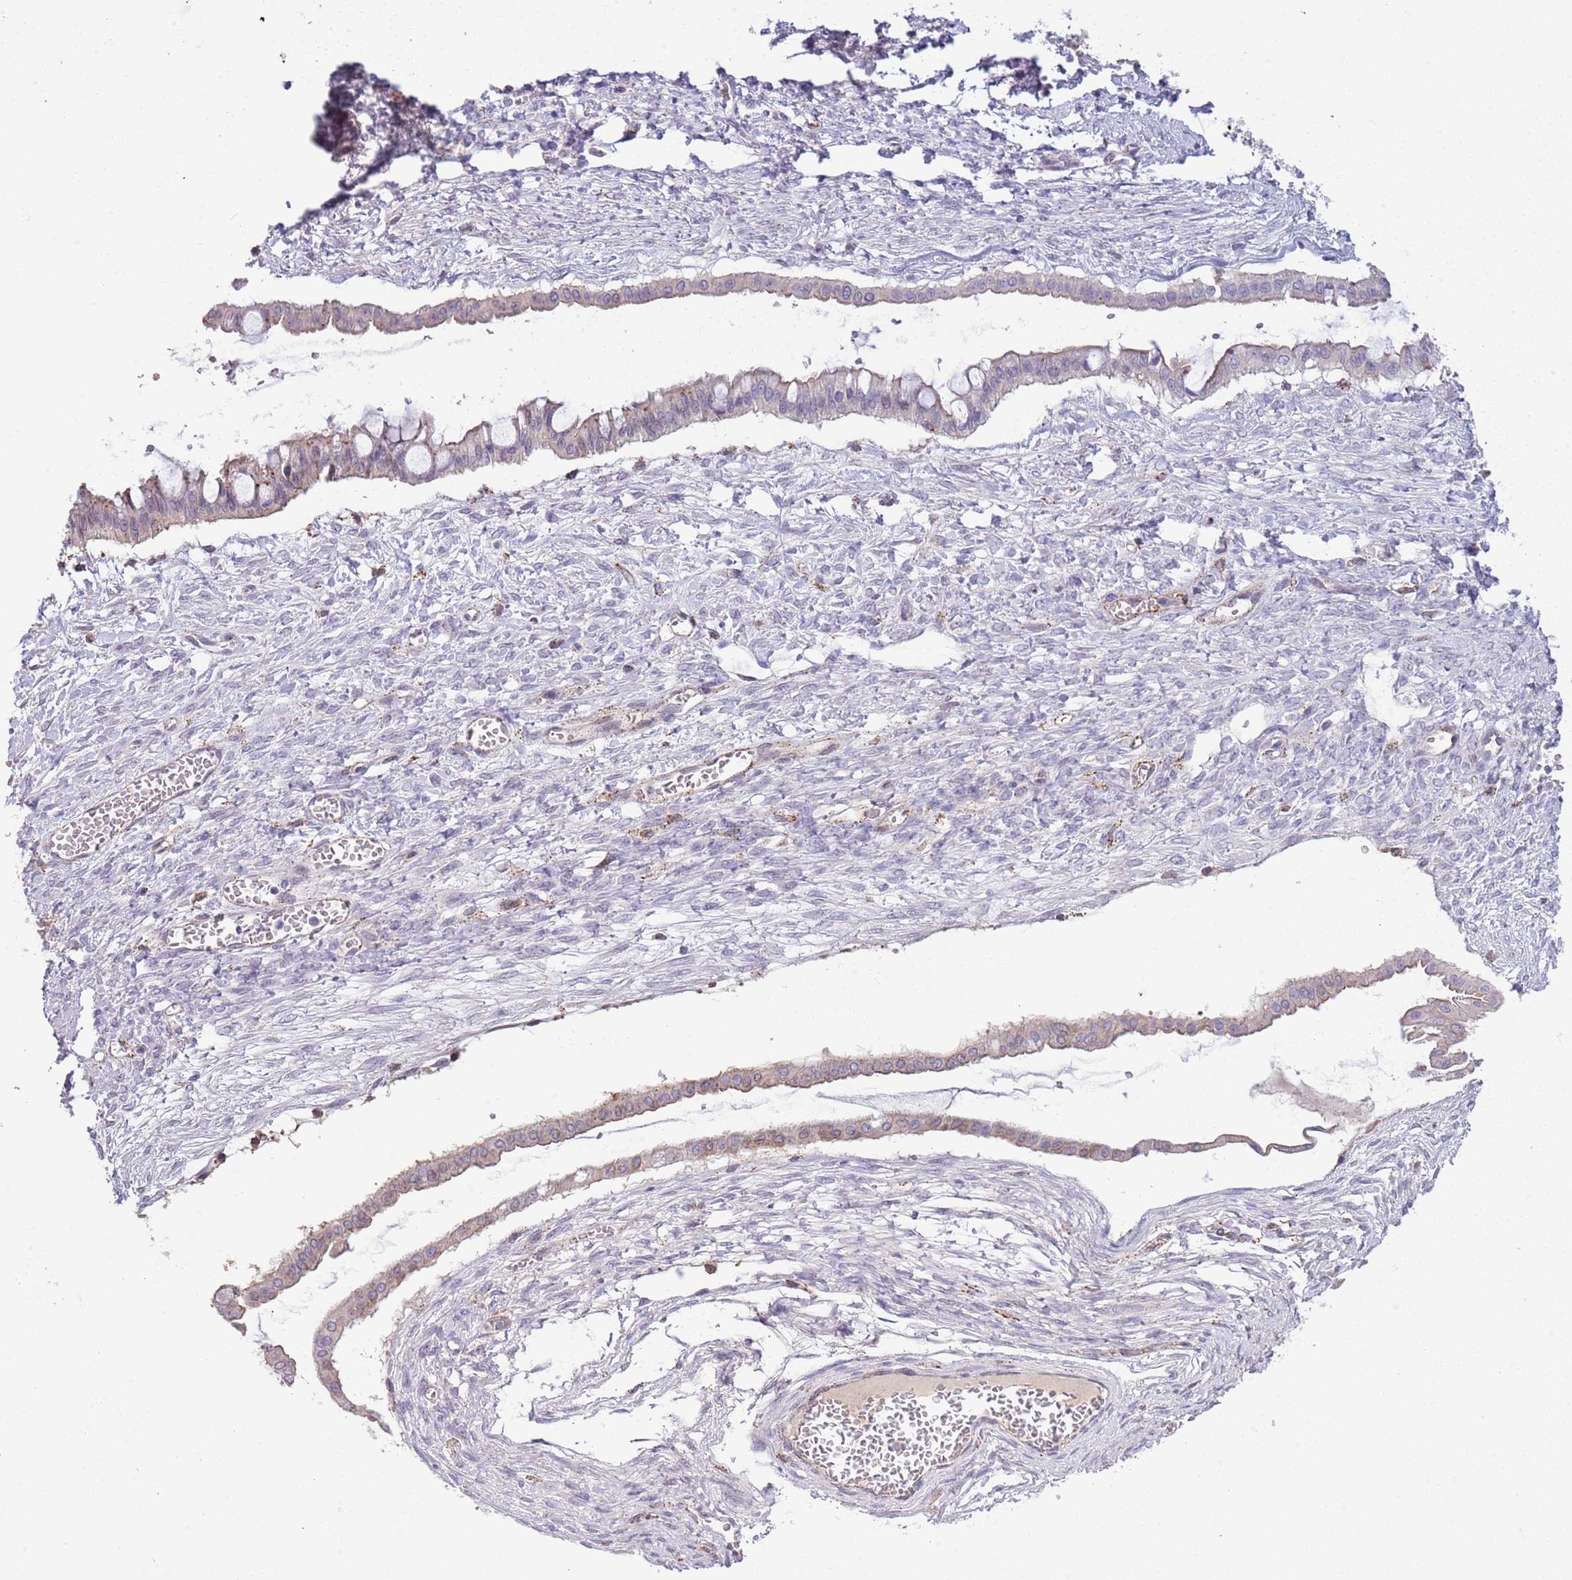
{"staining": {"intensity": "weak", "quantity": "<25%", "location": "cytoplasmic/membranous"}, "tissue": "ovarian cancer", "cell_type": "Tumor cells", "image_type": "cancer", "snomed": [{"axis": "morphology", "description": "Cystadenocarcinoma, mucinous, NOS"}, {"axis": "topography", "description": "Ovary"}], "caption": "Immunohistochemistry of ovarian cancer reveals no positivity in tumor cells.", "gene": "ABHD17A", "patient": {"sex": "female", "age": 73}}